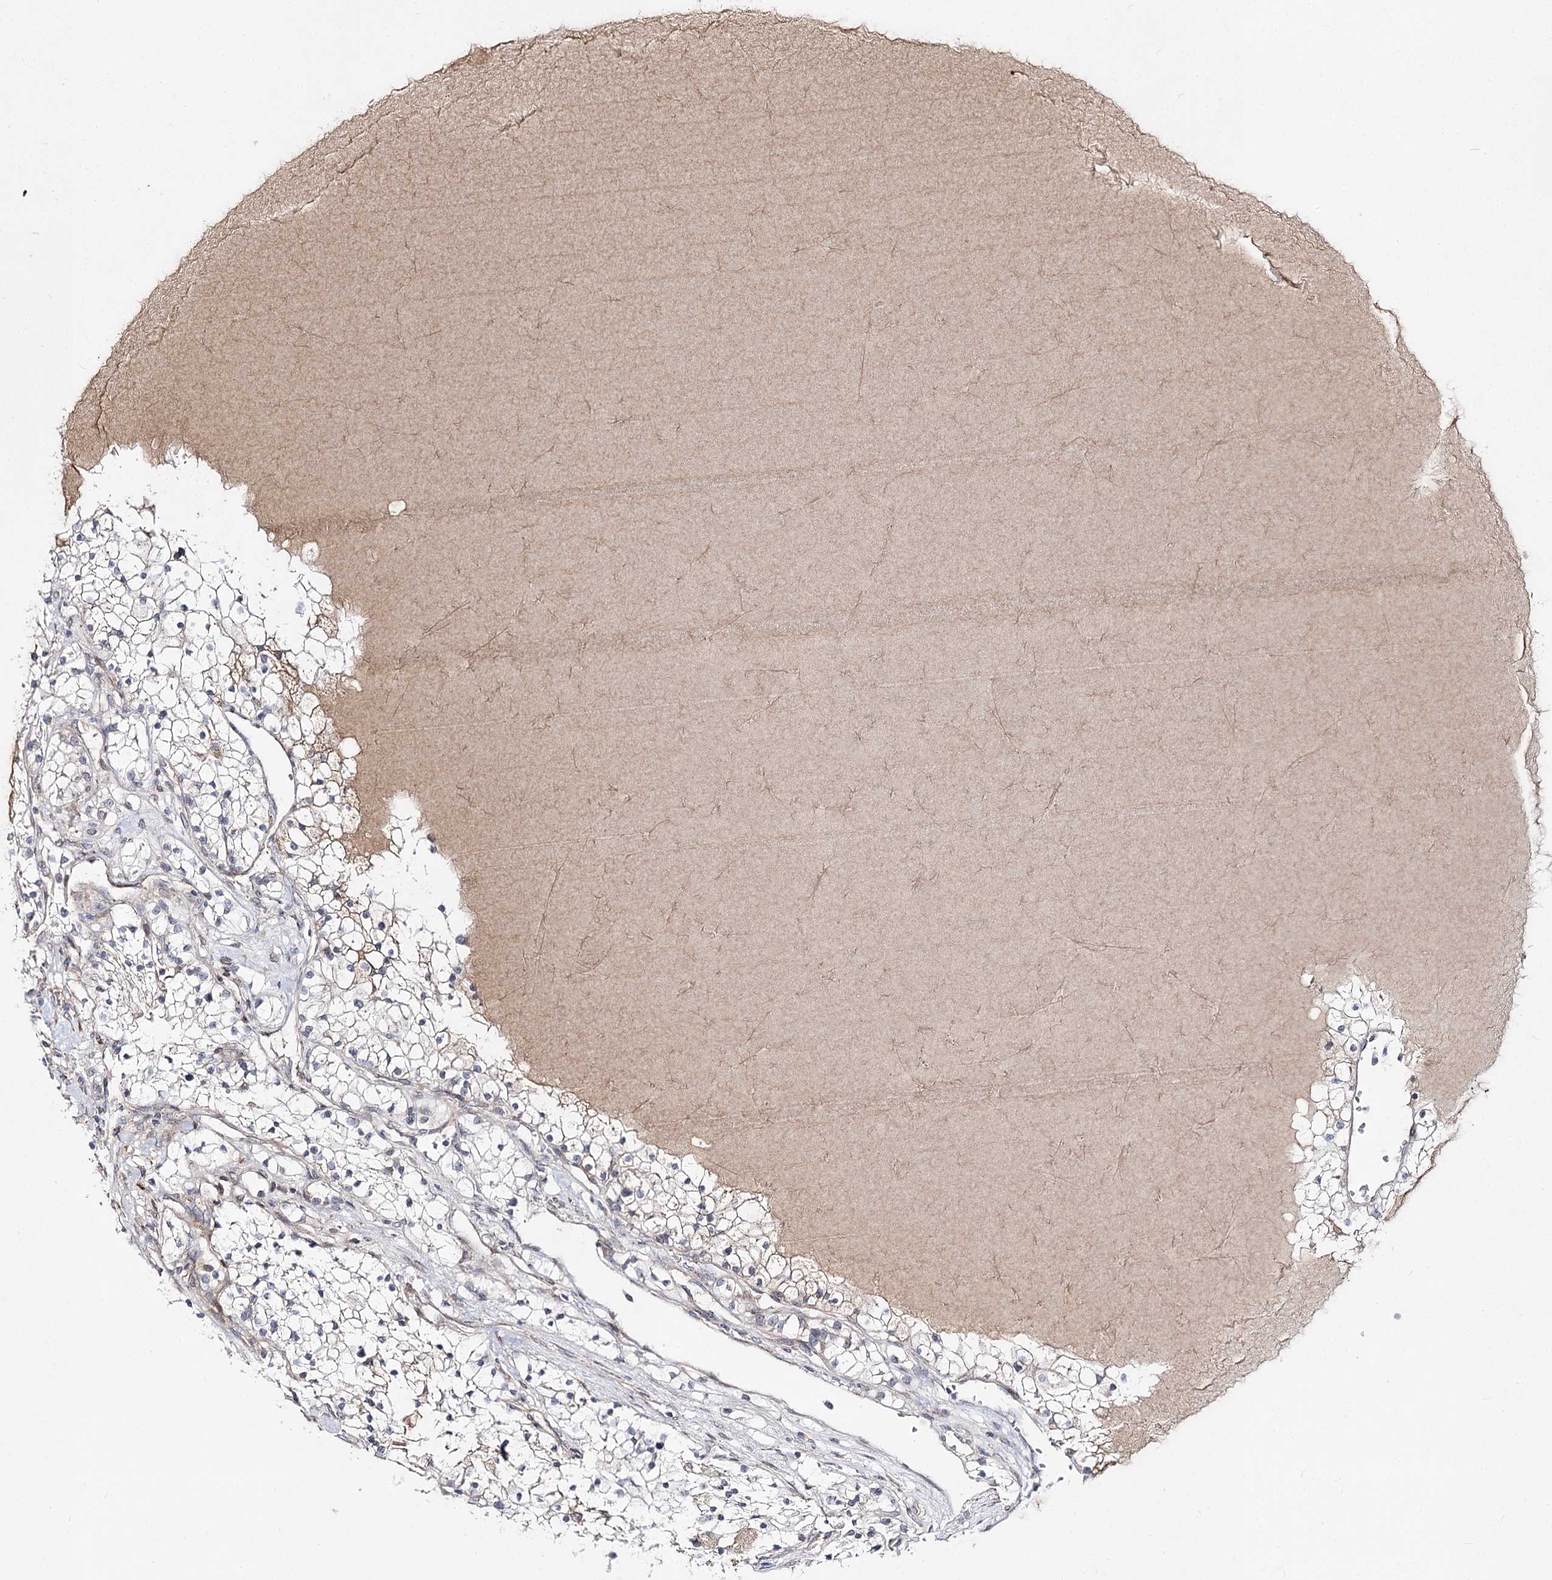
{"staining": {"intensity": "weak", "quantity": "<25%", "location": "cytoplasmic/membranous"}, "tissue": "renal cancer", "cell_type": "Tumor cells", "image_type": "cancer", "snomed": [{"axis": "morphology", "description": "Normal tissue, NOS"}, {"axis": "morphology", "description": "Adenocarcinoma, NOS"}, {"axis": "topography", "description": "Kidney"}], "caption": "Immunohistochemical staining of adenocarcinoma (renal) shows no significant expression in tumor cells.", "gene": "C11orf80", "patient": {"sex": "male", "age": 68}}